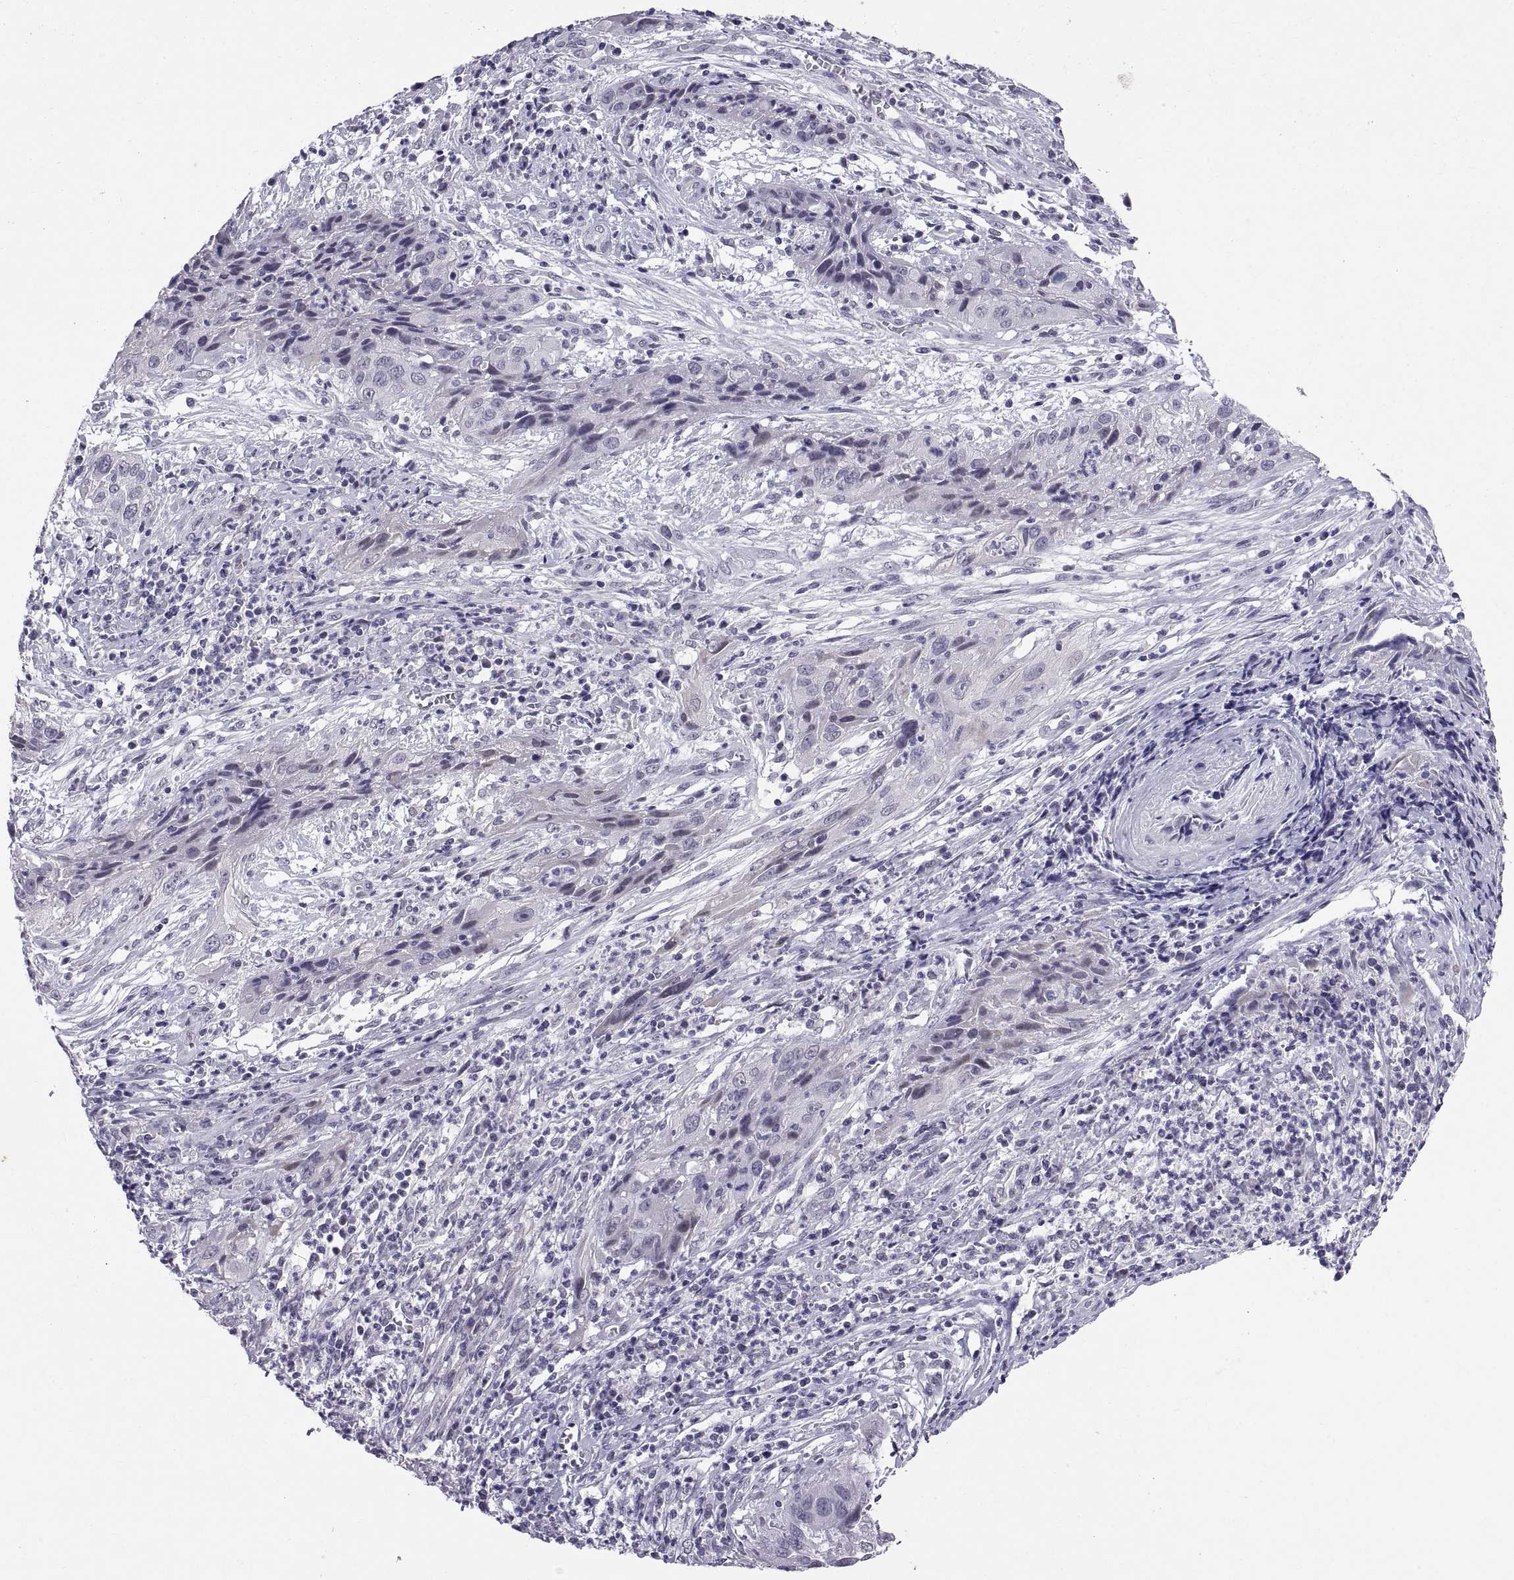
{"staining": {"intensity": "negative", "quantity": "none", "location": "none"}, "tissue": "cervical cancer", "cell_type": "Tumor cells", "image_type": "cancer", "snomed": [{"axis": "morphology", "description": "Squamous cell carcinoma, NOS"}, {"axis": "topography", "description": "Cervix"}], "caption": "Tumor cells show no significant staining in cervical cancer (squamous cell carcinoma).", "gene": "KRT77", "patient": {"sex": "female", "age": 32}}